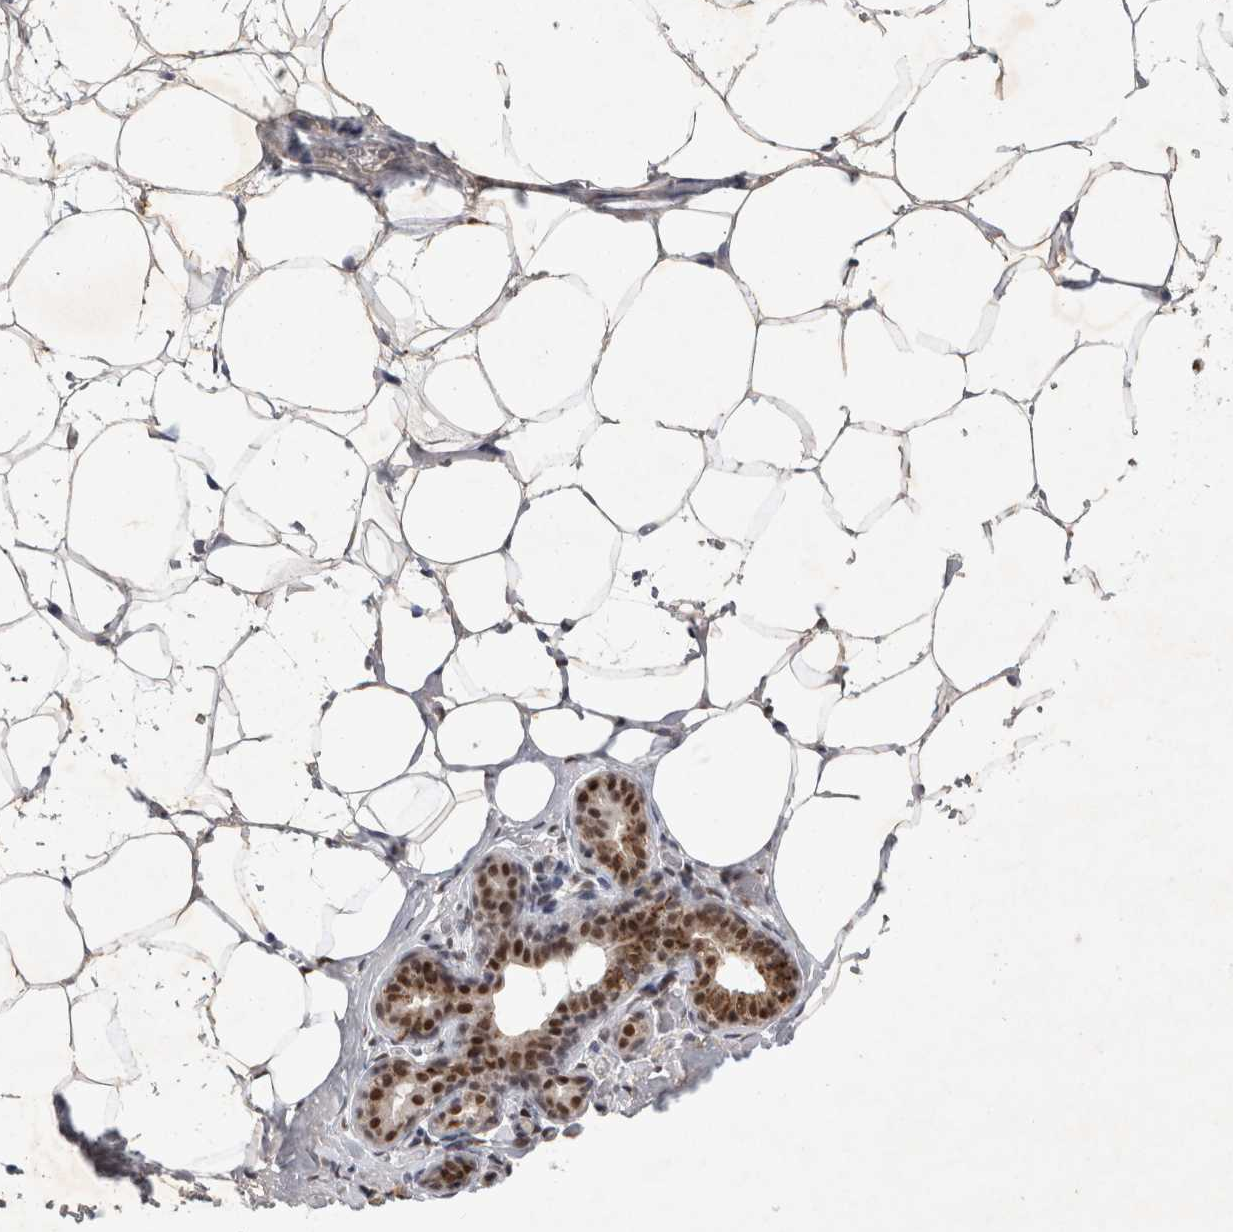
{"staining": {"intensity": "negative", "quantity": "none", "location": "none"}, "tissue": "adipose tissue", "cell_type": "Adipocytes", "image_type": "normal", "snomed": [{"axis": "morphology", "description": "Normal tissue, NOS"}, {"axis": "morphology", "description": "Fibrosis, NOS"}, {"axis": "topography", "description": "Breast"}, {"axis": "topography", "description": "Adipose tissue"}], "caption": "The photomicrograph shows no staining of adipocytes in normal adipose tissue. Brightfield microscopy of IHC stained with DAB (3,3'-diaminobenzidine) (brown) and hematoxylin (blue), captured at high magnification.", "gene": "XRCC5", "patient": {"sex": "female", "age": 39}}